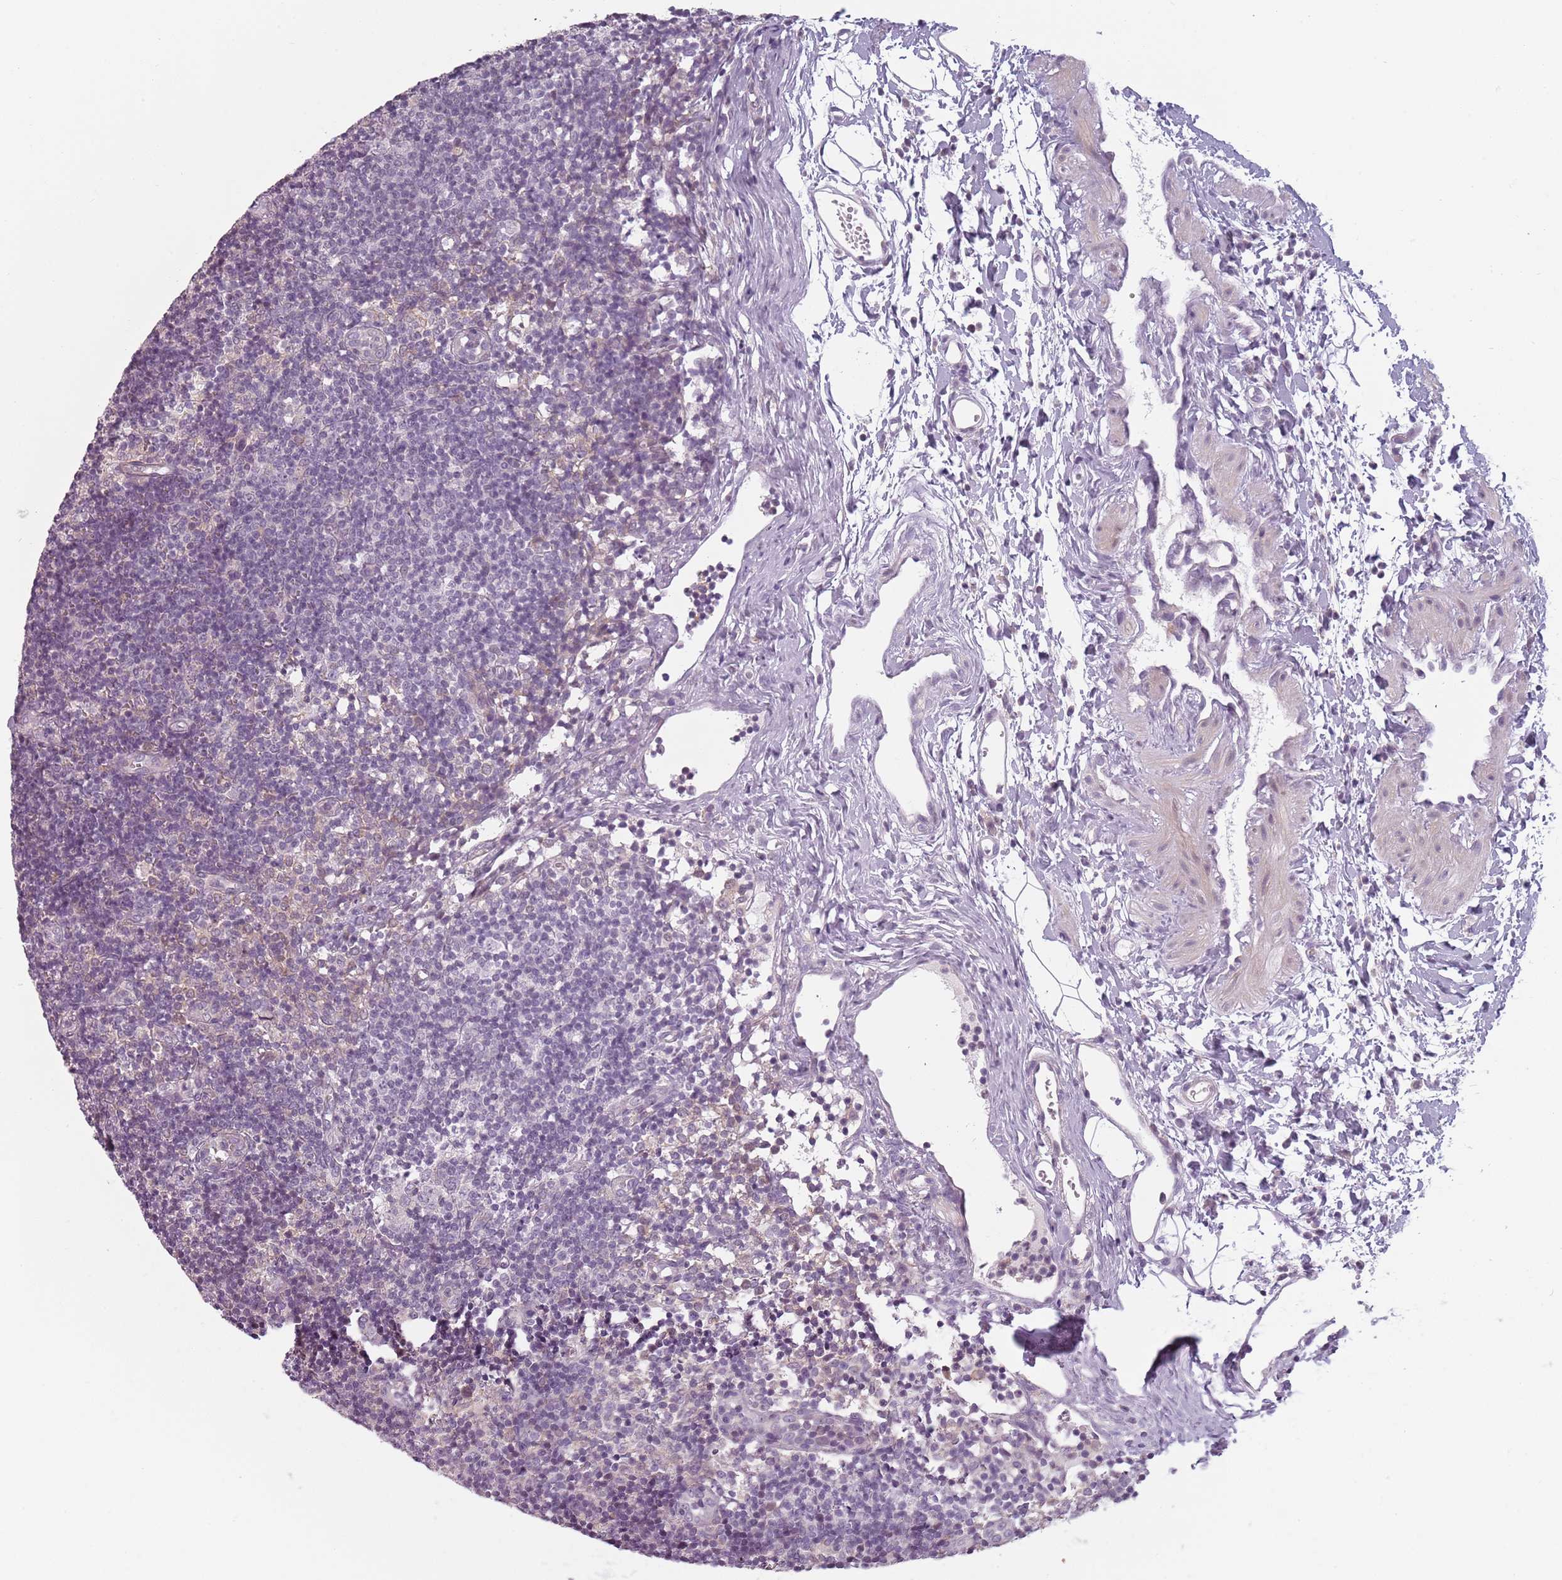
{"staining": {"intensity": "negative", "quantity": "none", "location": "none"}, "tissue": "lymph node", "cell_type": "Germinal center cells", "image_type": "normal", "snomed": [{"axis": "morphology", "description": "Normal tissue, NOS"}, {"axis": "topography", "description": "Lymph node"}], "caption": "Germinal center cells are negative for protein expression in unremarkable human lymph node.", "gene": "CC2D2B", "patient": {"sex": "female", "age": 37}}